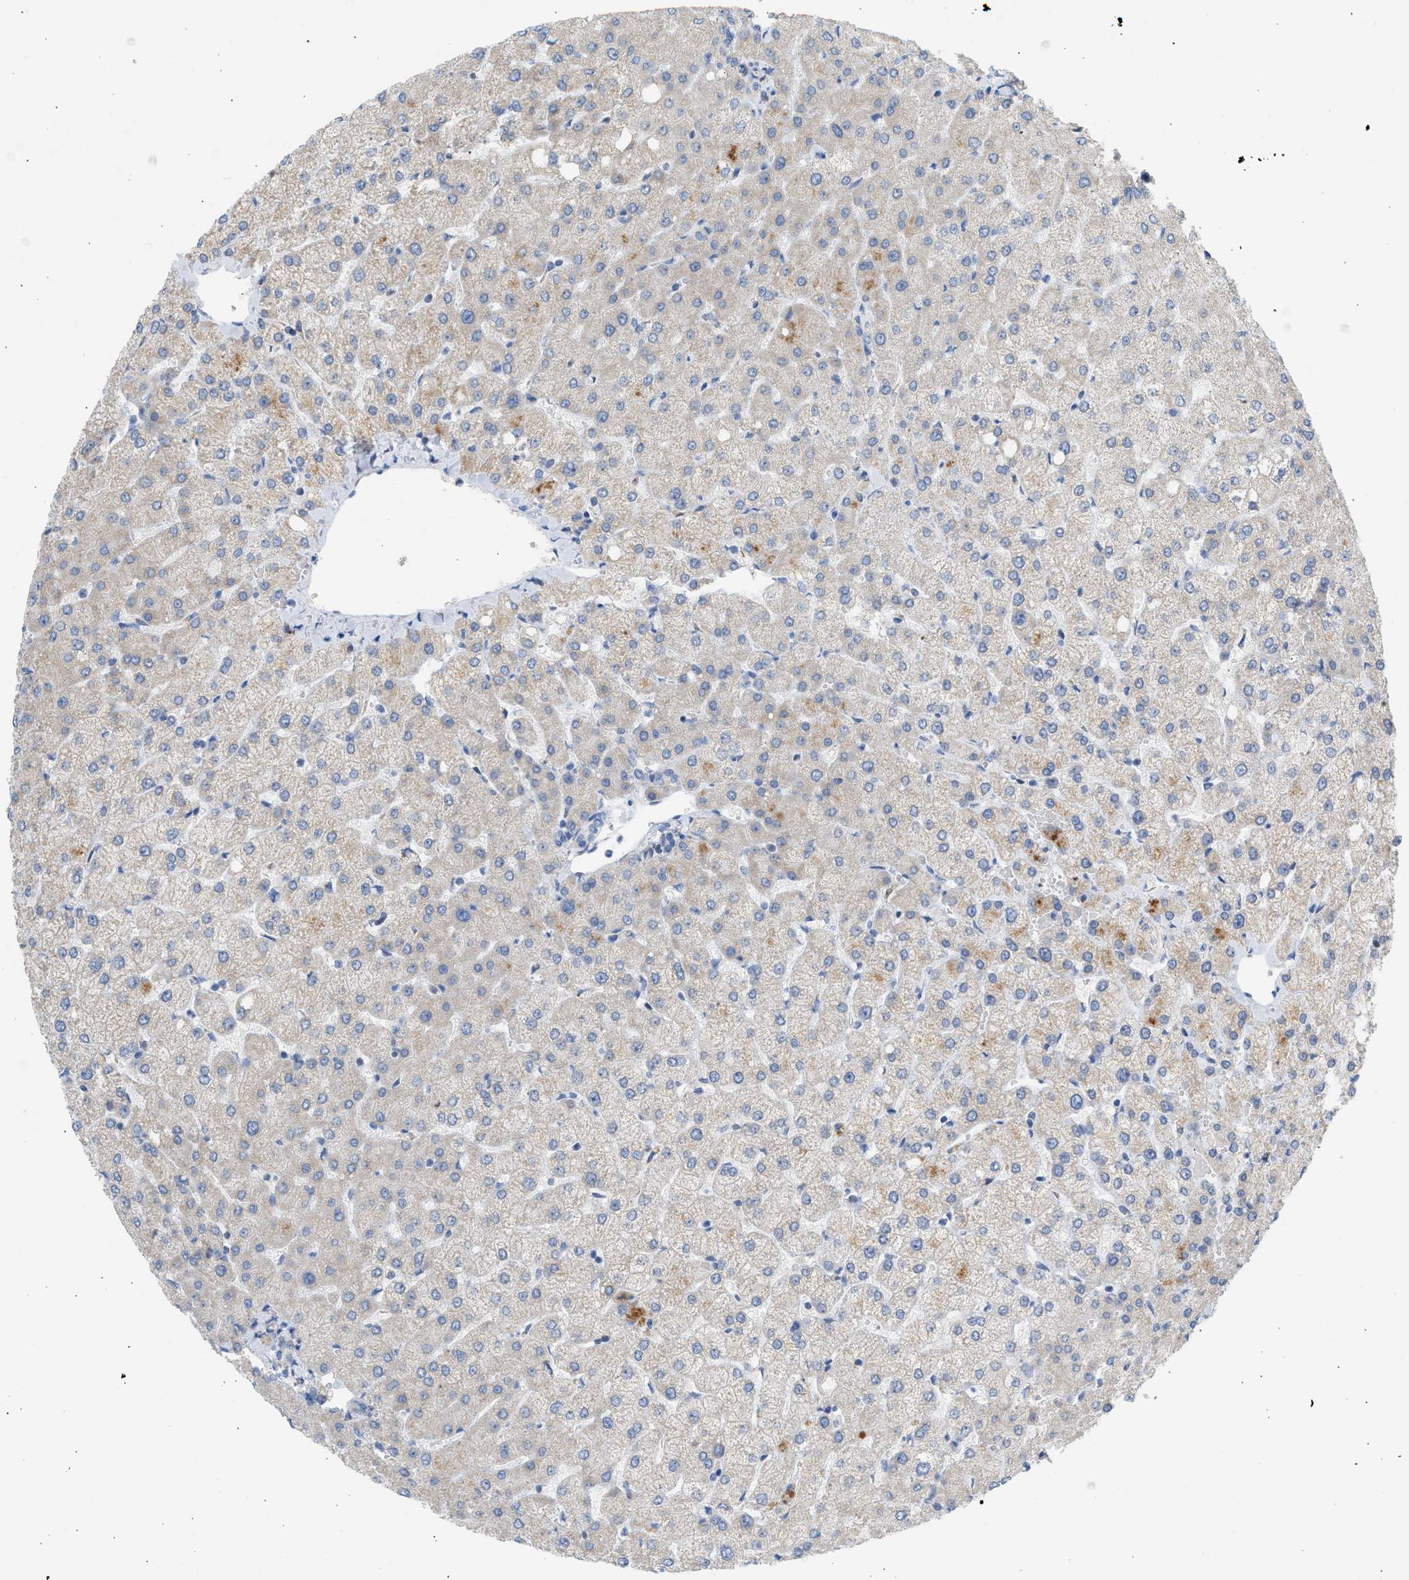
{"staining": {"intensity": "negative", "quantity": "none", "location": "none"}, "tissue": "liver", "cell_type": "Cholangiocytes", "image_type": "normal", "snomed": [{"axis": "morphology", "description": "Normal tissue, NOS"}, {"axis": "topography", "description": "Liver"}], "caption": "Micrograph shows no protein expression in cholangiocytes of benign liver.", "gene": "NDUFS8", "patient": {"sex": "female", "age": 54}}